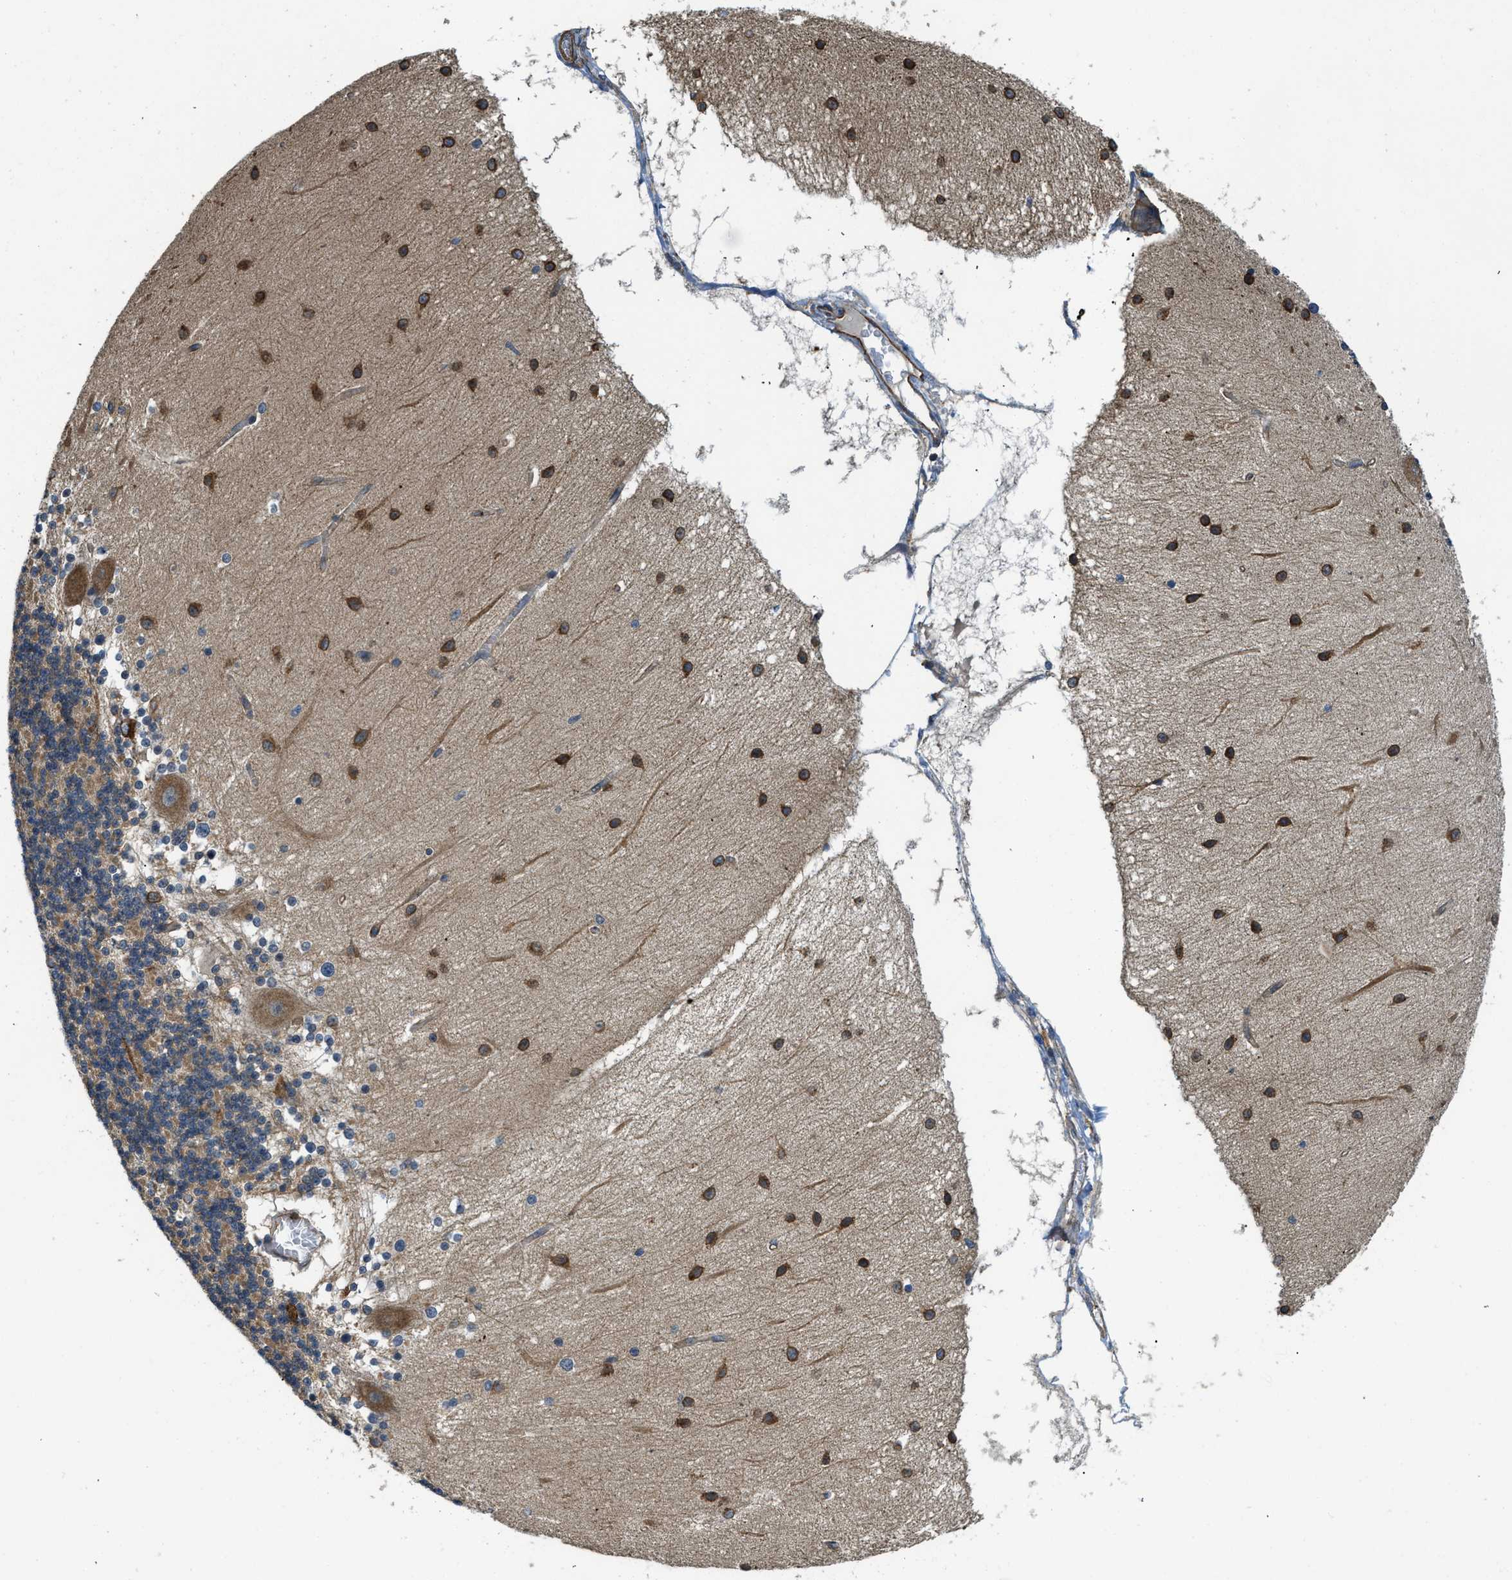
{"staining": {"intensity": "moderate", "quantity": "25%-75%", "location": "cytoplasmic/membranous"}, "tissue": "cerebellum", "cell_type": "Cells in granular layer", "image_type": "normal", "snomed": [{"axis": "morphology", "description": "Normal tissue, NOS"}, {"axis": "topography", "description": "Cerebellum"}], "caption": "Immunohistochemical staining of benign human cerebellum displays medium levels of moderate cytoplasmic/membranous staining in approximately 25%-75% of cells in granular layer. Using DAB (brown) and hematoxylin (blue) stains, captured at high magnification using brightfield microscopy.", "gene": "CGN", "patient": {"sex": "female", "age": 54}}